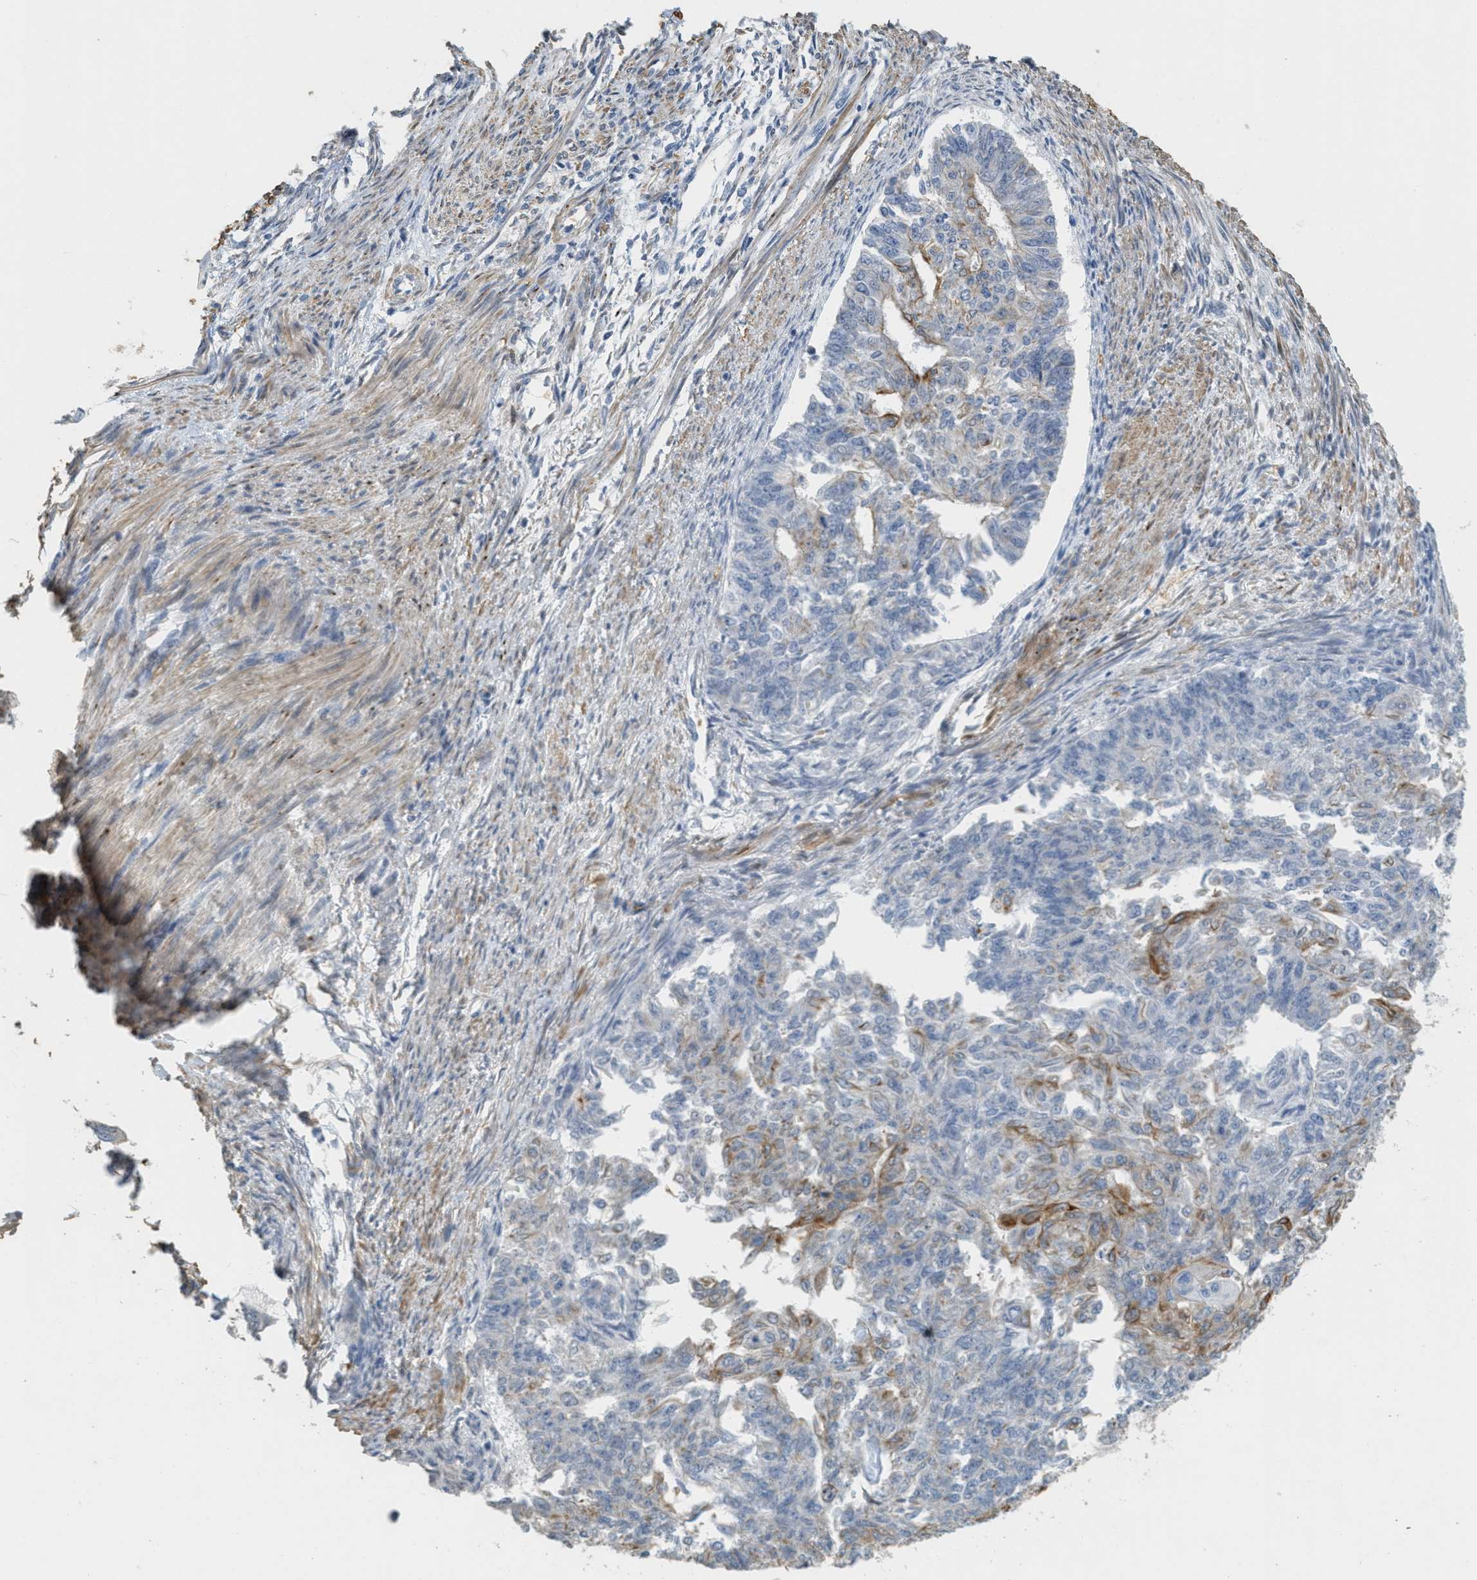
{"staining": {"intensity": "moderate", "quantity": "25%-75%", "location": "cytoplasmic/membranous"}, "tissue": "endometrial cancer", "cell_type": "Tumor cells", "image_type": "cancer", "snomed": [{"axis": "morphology", "description": "Adenocarcinoma, NOS"}, {"axis": "topography", "description": "Endometrium"}], "caption": "Brown immunohistochemical staining in human endometrial cancer (adenocarcinoma) displays moderate cytoplasmic/membranous staining in about 25%-75% of tumor cells.", "gene": "MRS2", "patient": {"sex": "female", "age": 32}}